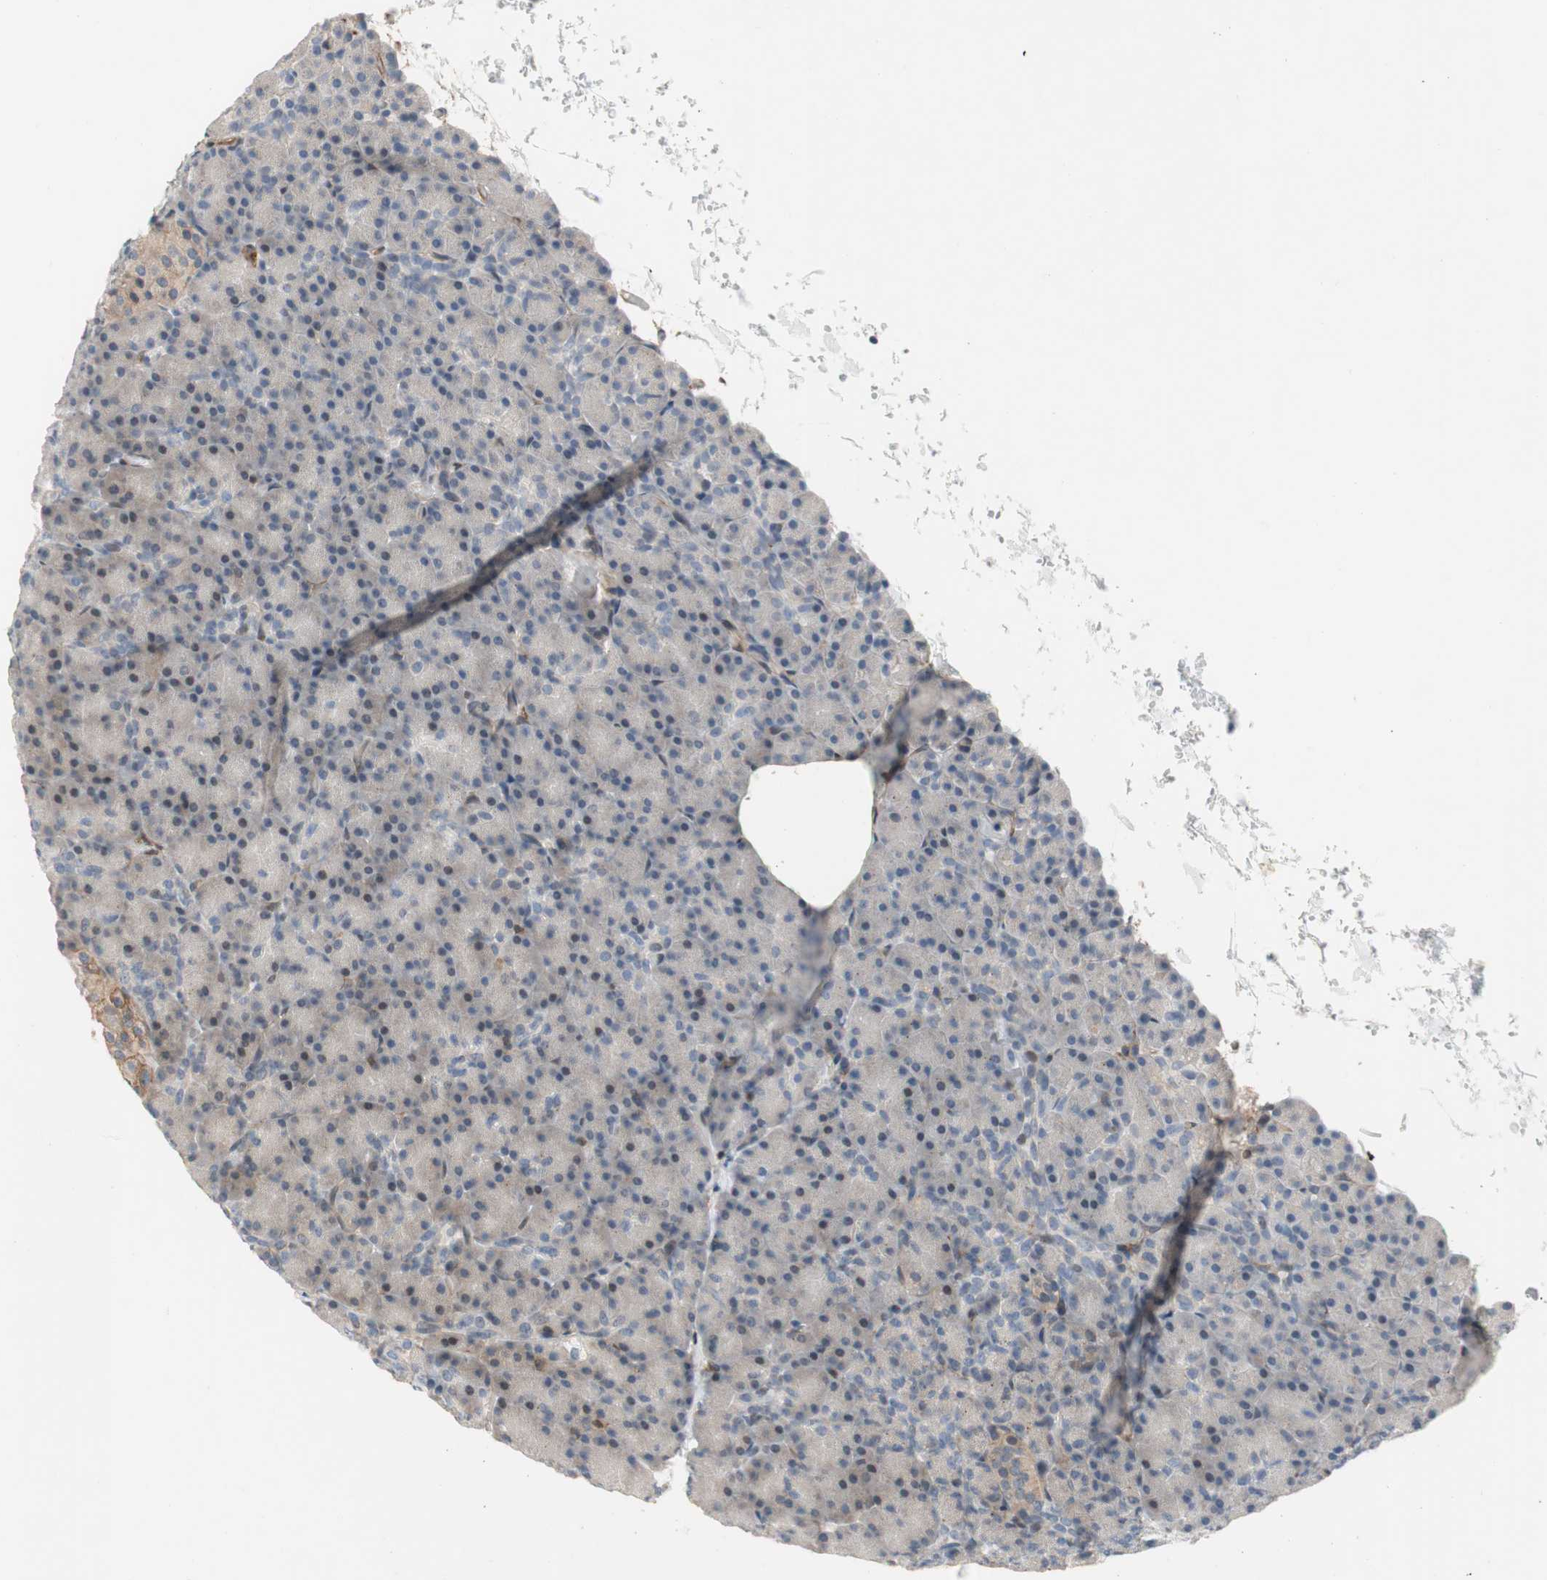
{"staining": {"intensity": "weak", "quantity": "25%-75%", "location": "cytoplasmic/membranous"}, "tissue": "pancreas", "cell_type": "Exocrine glandular cells", "image_type": "normal", "snomed": [{"axis": "morphology", "description": "Normal tissue, NOS"}, {"axis": "topography", "description": "Pancreas"}], "caption": "IHC of benign pancreas displays low levels of weak cytoplasmic/membranous positivity in about 25%-75% of exocrine glandular cells.", "gene": "GRHL1", "patient": {"sex": "female", "age": 43}}